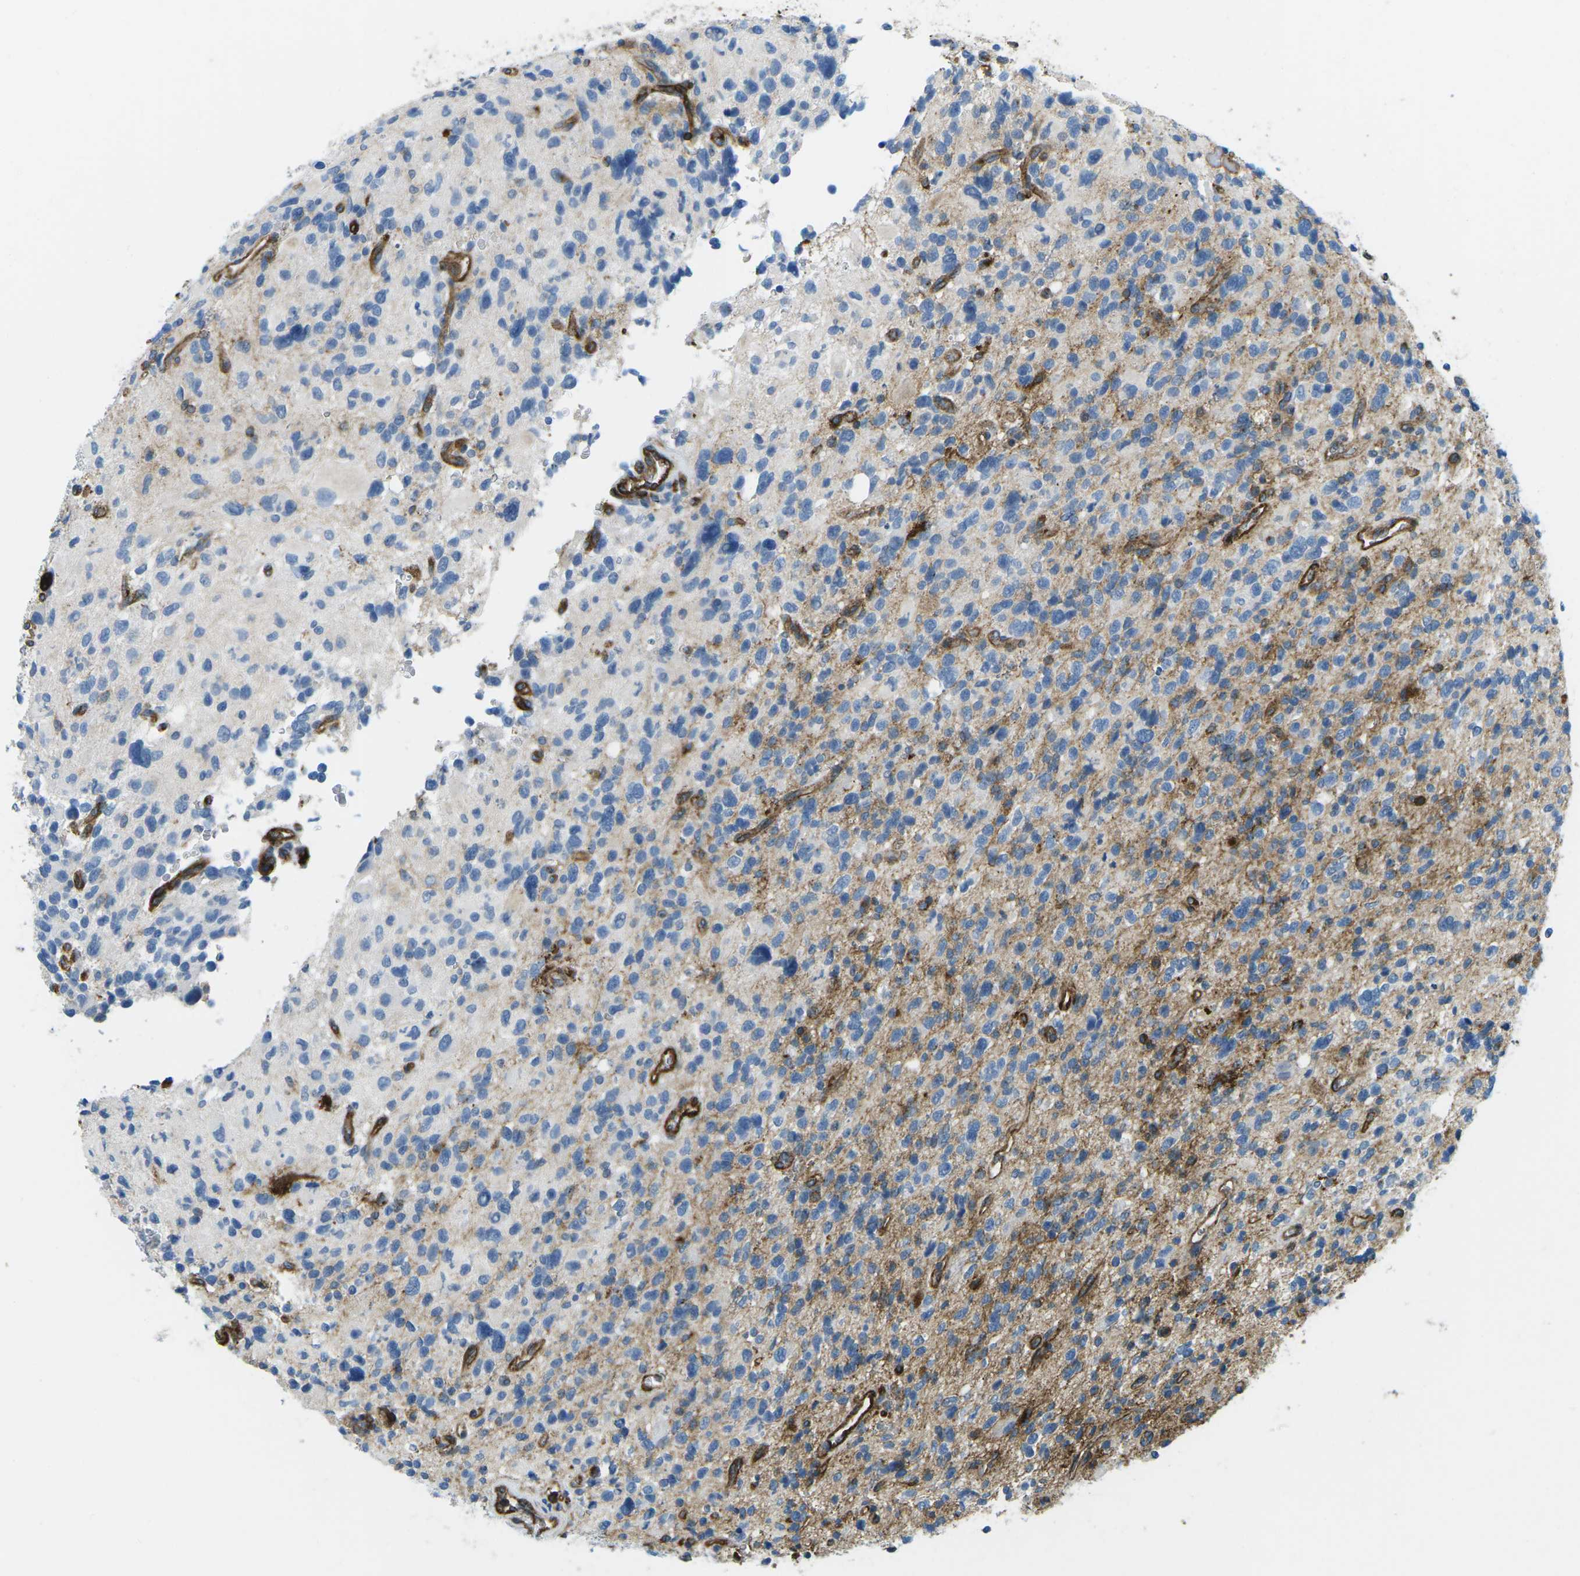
{"staining": {"intensity": "moderate", "quantity": "<25%", "location": "cytoplasmic/membranous"}, "tissue": "glioma", "cell_type": "Tumor cells", "image_type": "cancer", "snomed": [{"axis": "morphology", "description": "Glioma, malignant, High grade"}, {"axis": "topography", "description": "Brain"}], "caption": "This is an image of immunohistochemistry staining of high-grade glioma (malignant), which shows moderate staining in the cytoplasmic/membranous of tumor cells.", "gene": "HLA-B", "patient": {"sex": "male", "age": 48}}